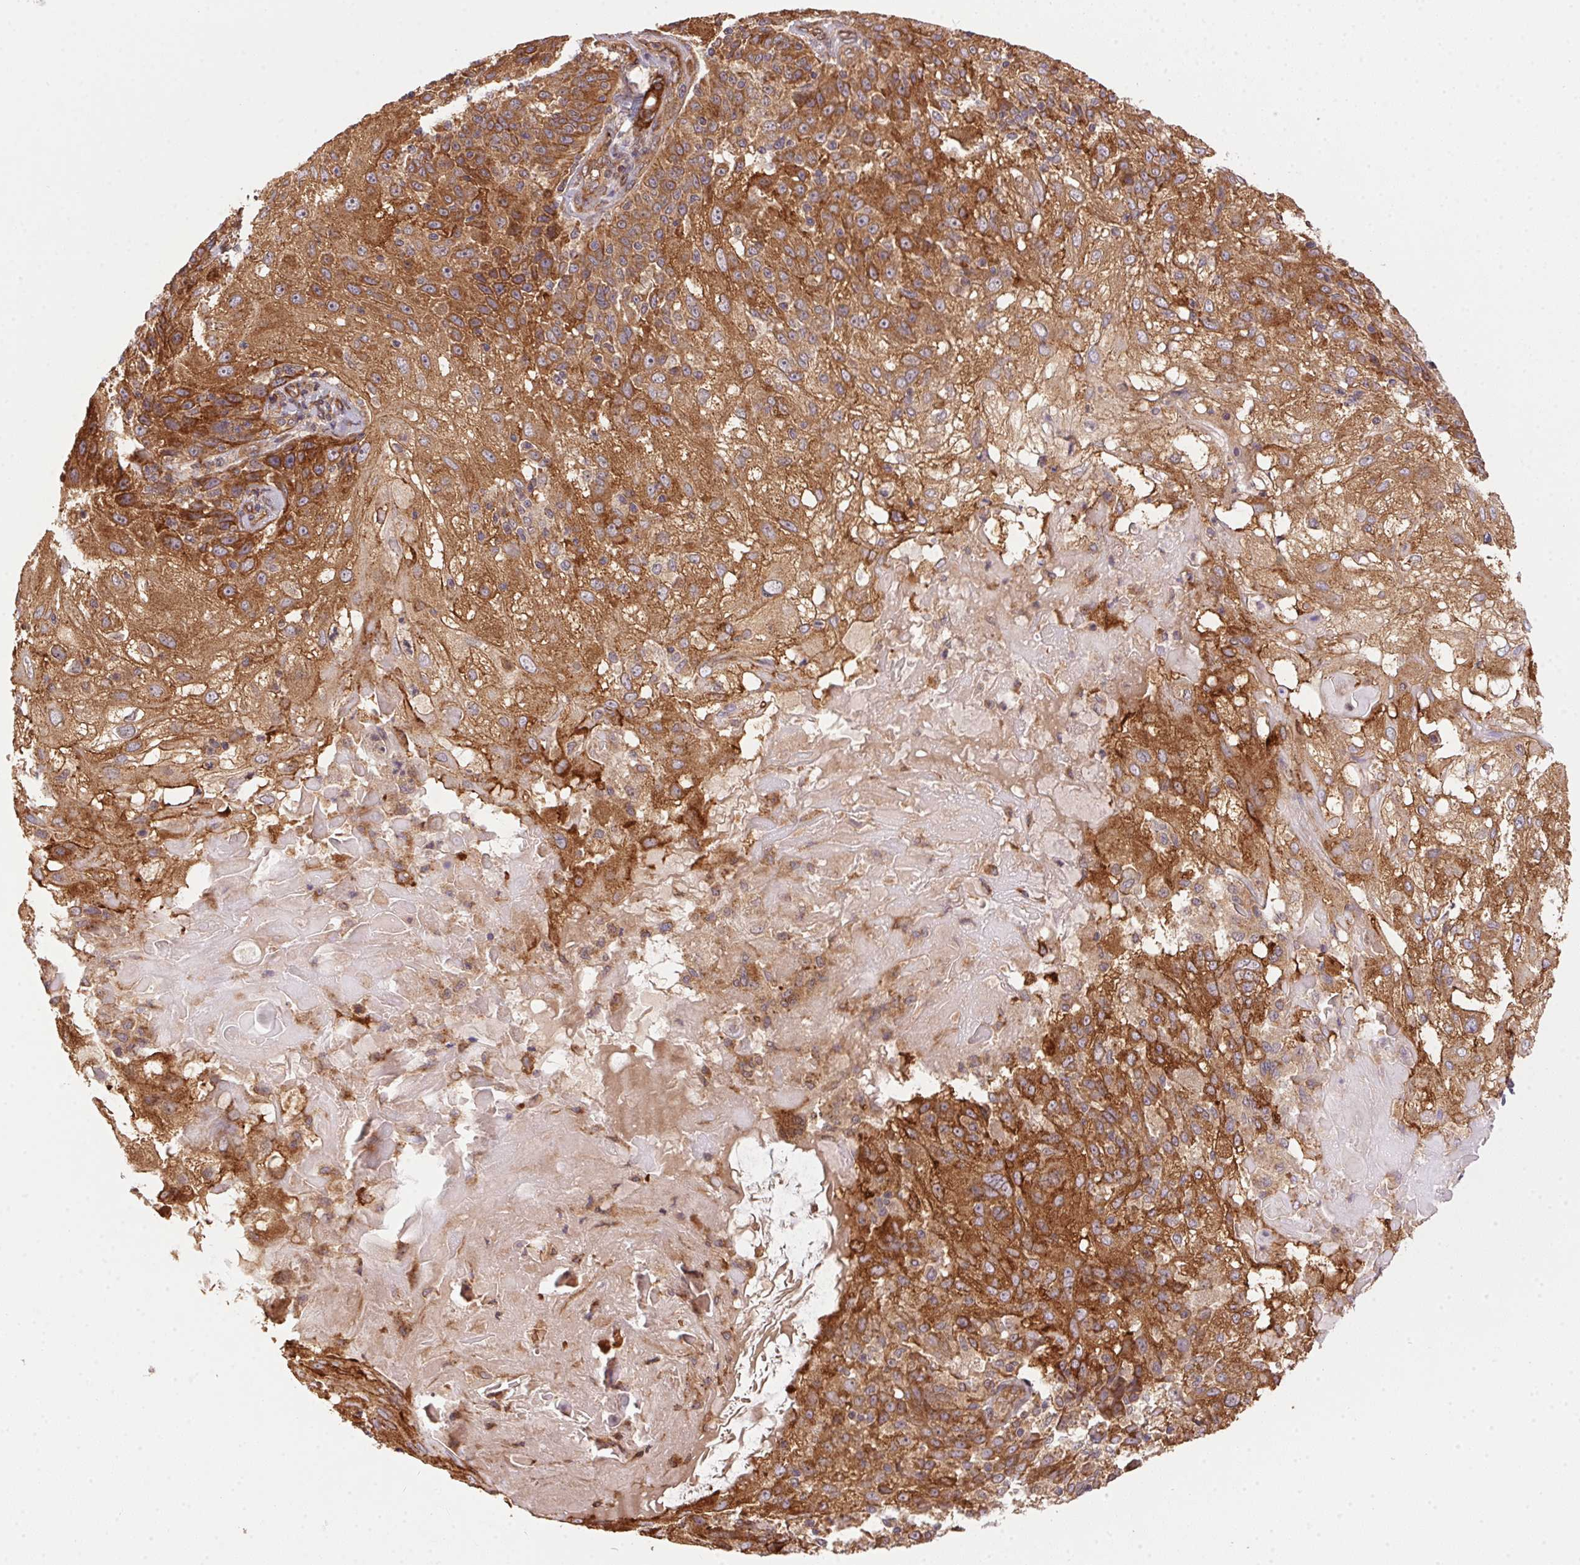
{"staining": {"intensity": "moderate", "quantity": ">75%", "location": "cytoplasmic/membranous"}, "tissue": "skin cancer", "cell_type": "Tumor cells", "image_type": "cancer", "snomed": [{"axis": "morphology", "description": "Normal tissue, NOS"}, {"axis": "morphology", "description": "Squamous cell carcinoma, NOS"}, {"axis": "topography", "description": "Skin"}], "caption": "An image of squamous cell carcinoma (skin) stained for a protein demonstrates moderate cytoplasmic/membranous brown staining in tumor cells.", "gene": "USE1", "patient": {"sex": "female", "age": 83}}